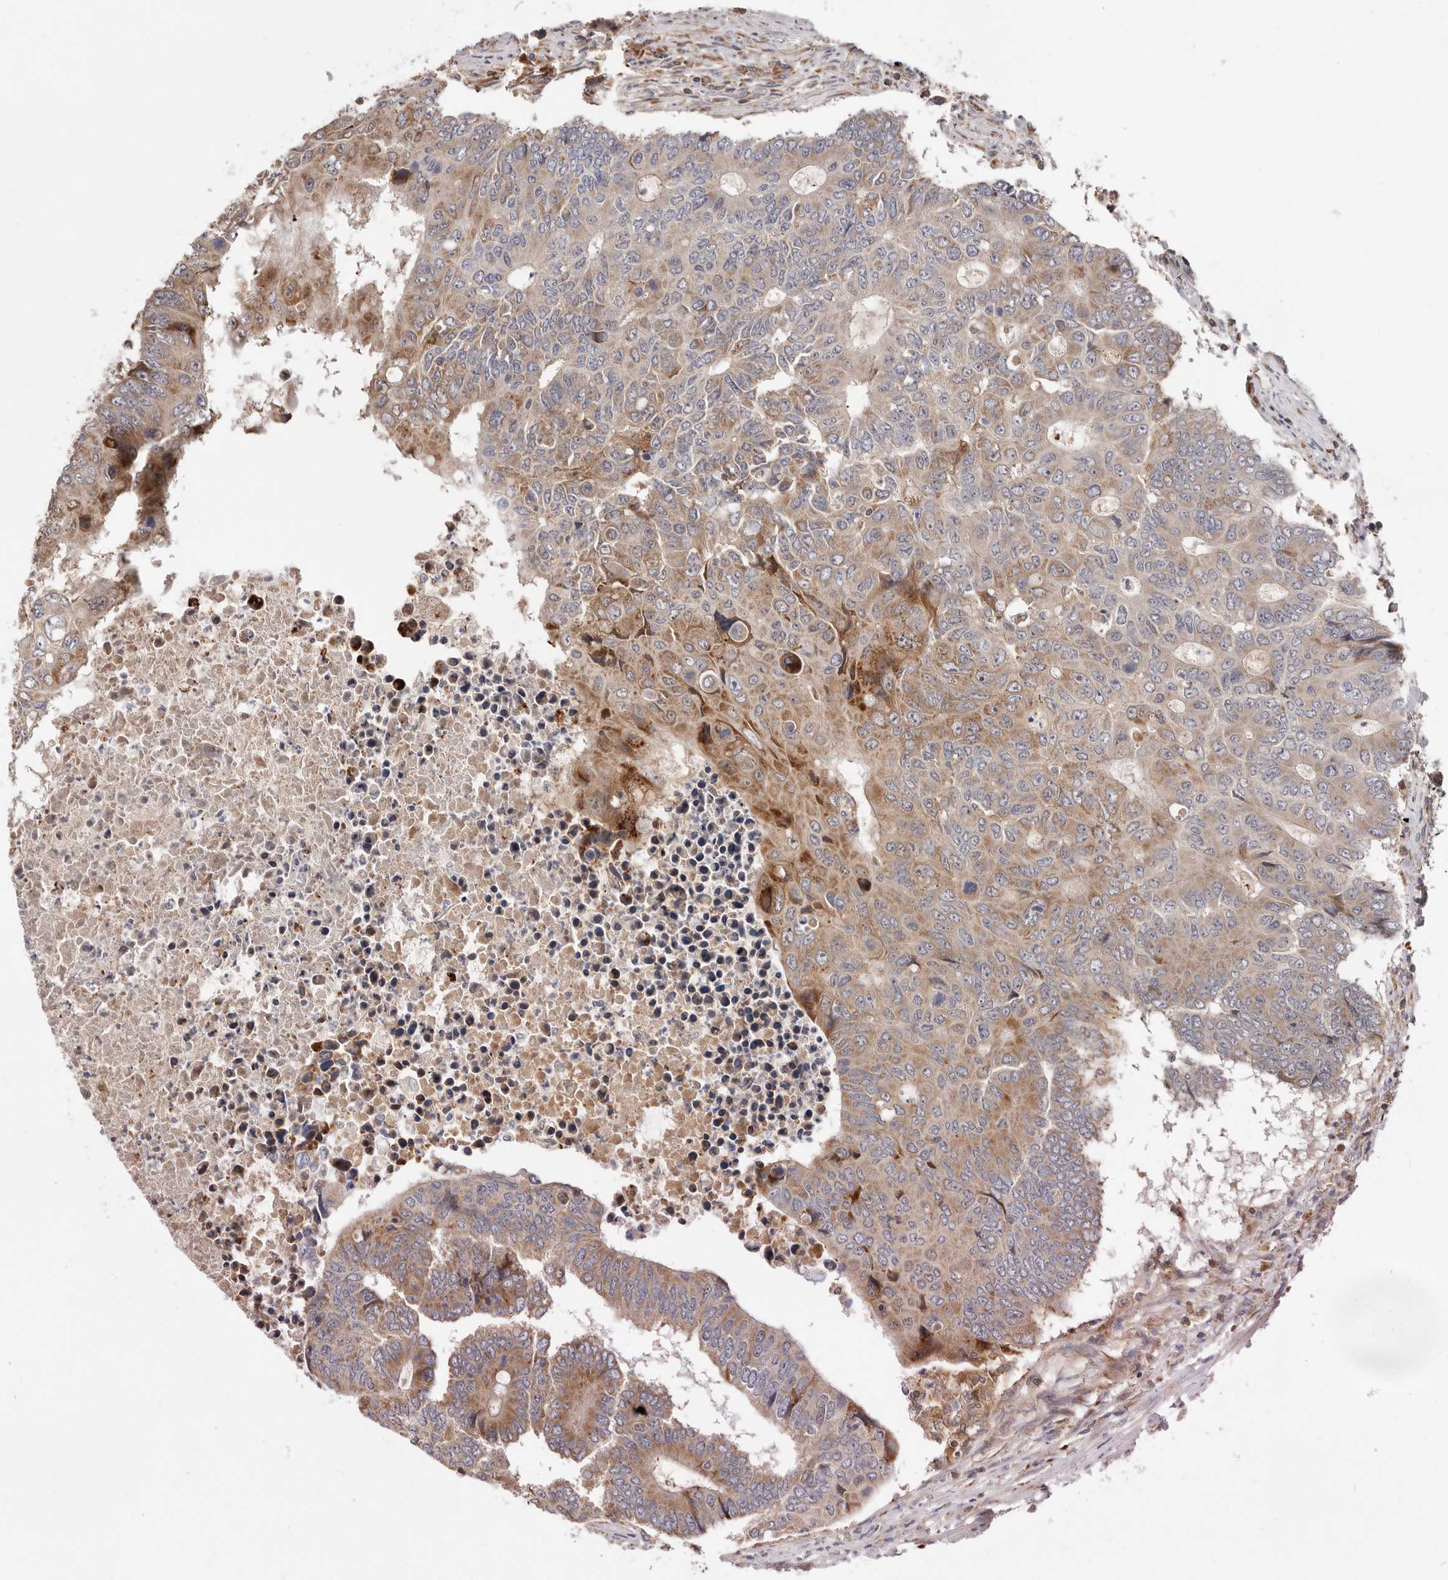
{"staining": {"intensity": "moderate", "quantity": "25%-75%", "location": "cytoplasmic/membranous"}, "tissue": "colorectal cancer", "cell_type": "Tumor cells", "image_type": "cancer", "snomed": [{"axis": "morphology", "description": "Adenocarcinoma, NOS"}, {"axis": "topography", "description": "Colon"}], "caption": "IHC micrograph of human adenocarcinoma (colorectal) stained for a protein (brown), which shows medium levels of moderate cytoplasmic/membranous positivity in approximately 25%-75% of tumor cells.", "gene": "RNF213", "patient": {"sex": "male", "age": 87}}